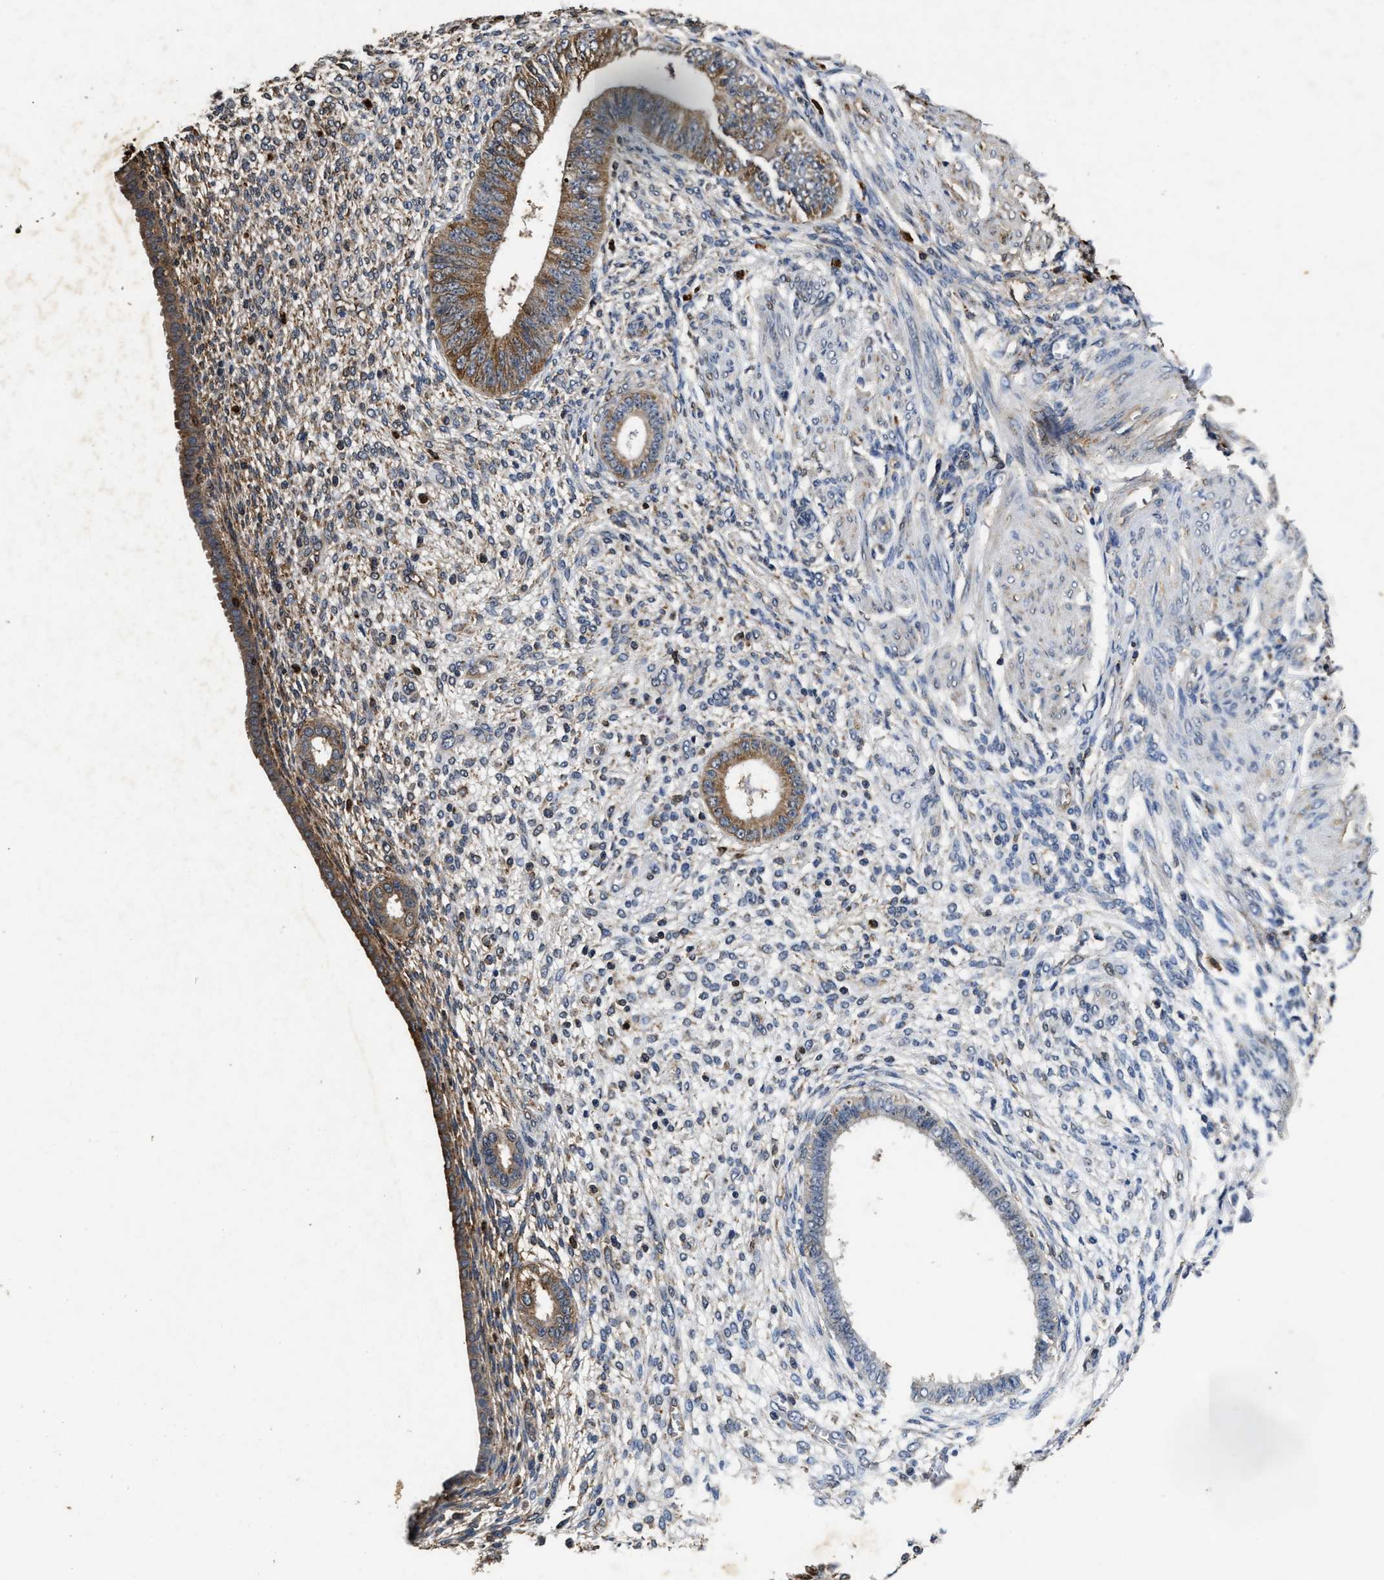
{"staining": {"intensity": "weak", "quantity": "<25%", "location": "cytoplasmic/membranous"}, "tissue": "endometrium", "cell_type": "Cells in endometrial stroma", "image_type": "normal", "snomed": [{"axis": "morphology", "description": "Normal tissue, NOS"}, {"axis": "topography", "description": "Endometrium"}], "caption": "This is an immunohistochemistry image of unremarkable endometrium. There is no expression in cells in endometrial stroma.", "gene": "PDAP1", "patient": {"sex": "female", "age": 72}}